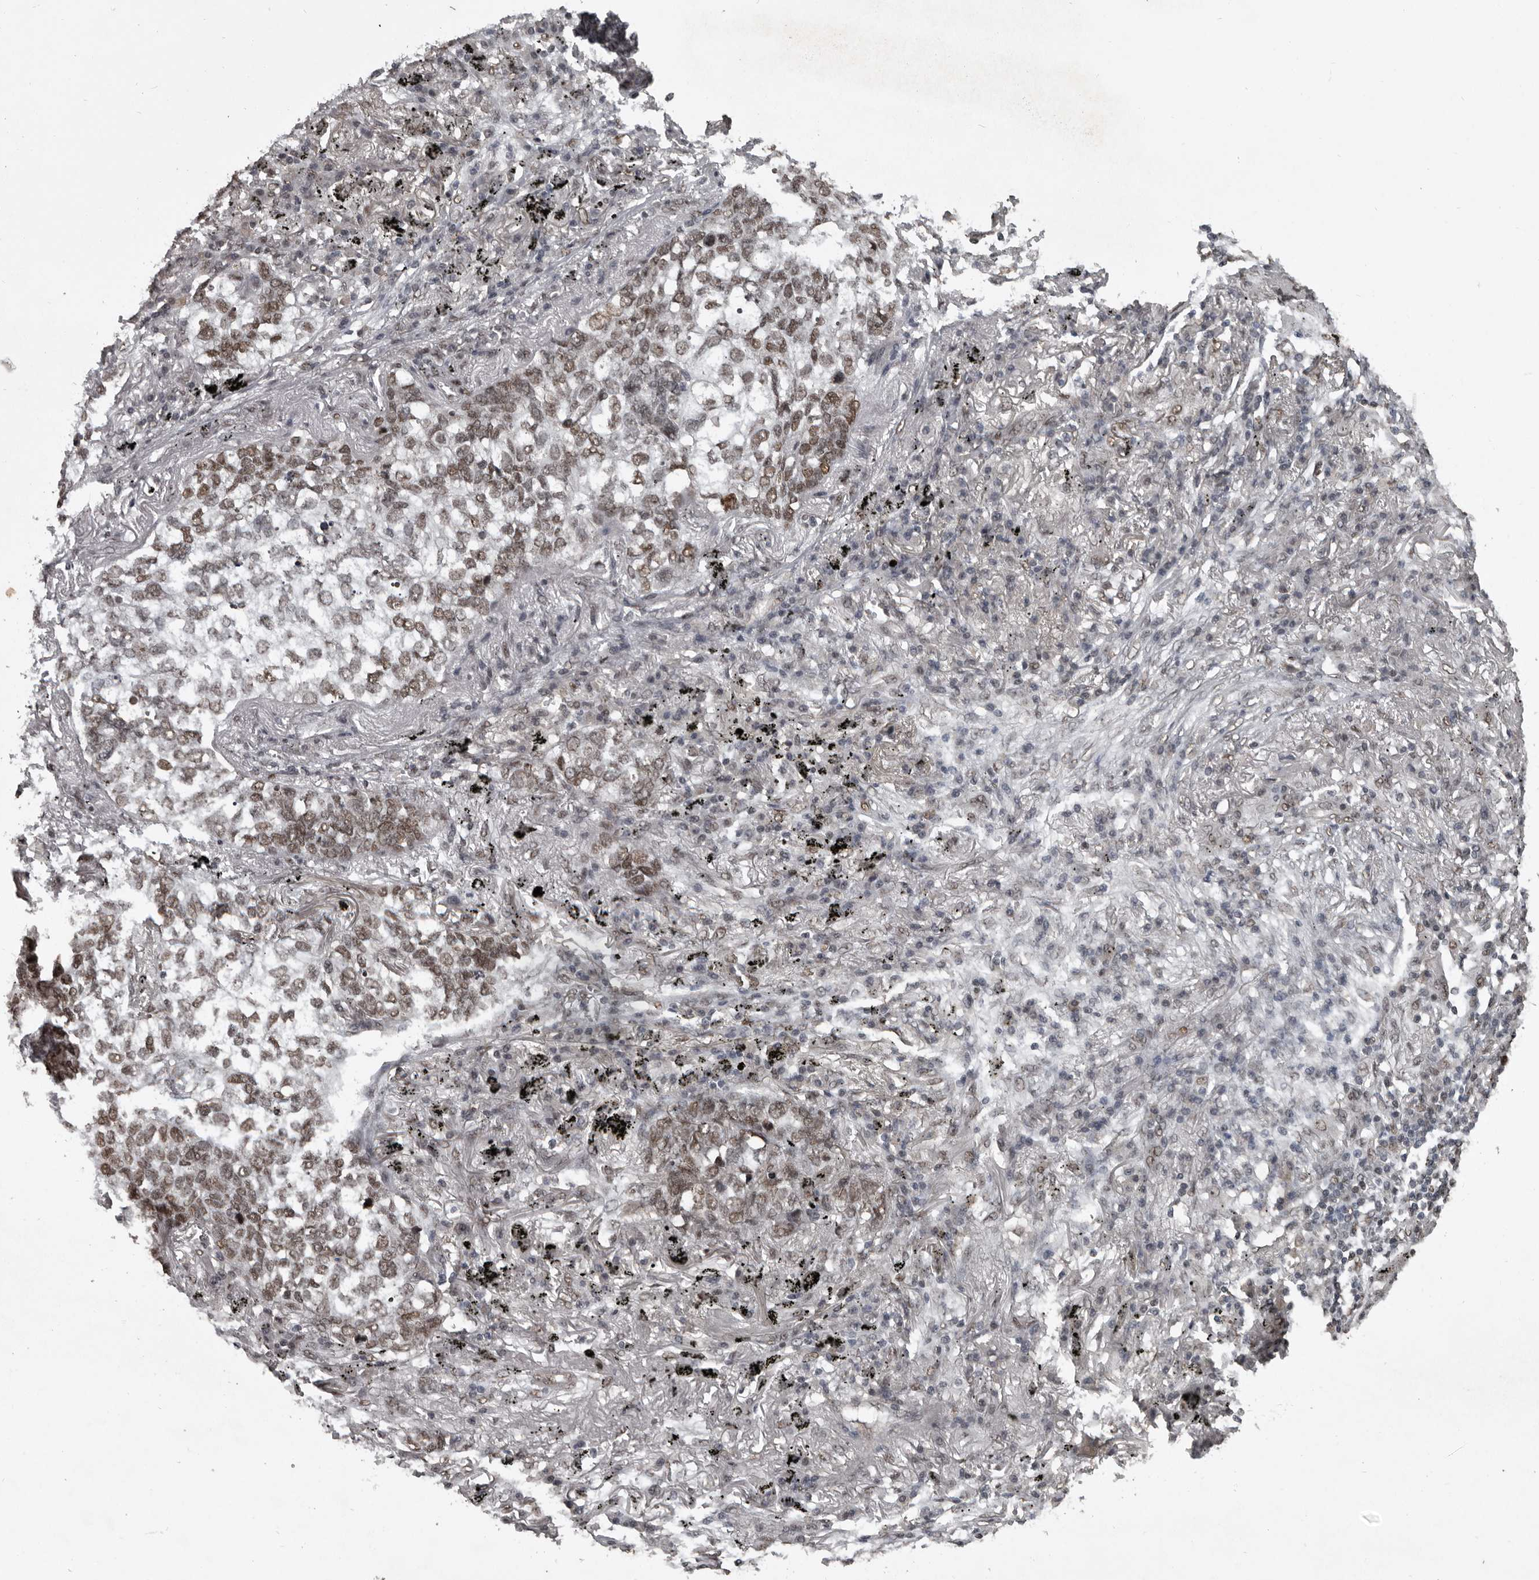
{"staining": {"intensity": "moderate", "quantity": ">75%", "location": "nuclear"}, "tissue": "lung cancer", "cell_type": "Tumor cells", "image_type": "cancer", "snomed": [{"axis": "morphology", "description": "Squamous cell carcinoma, NOS"}, {"axis": "topography", "description": "Lung"}], "caption": "This image displays squamous cell carcinoma (lung) stained with immunohistochemistry to label a protein in brown. The nuclear of tumor cells show moderate positivity for the protein. Nuclei are counter-stained blue.", "gene": "CHD1L", "patient": {"sex": "female", "age": 63}}